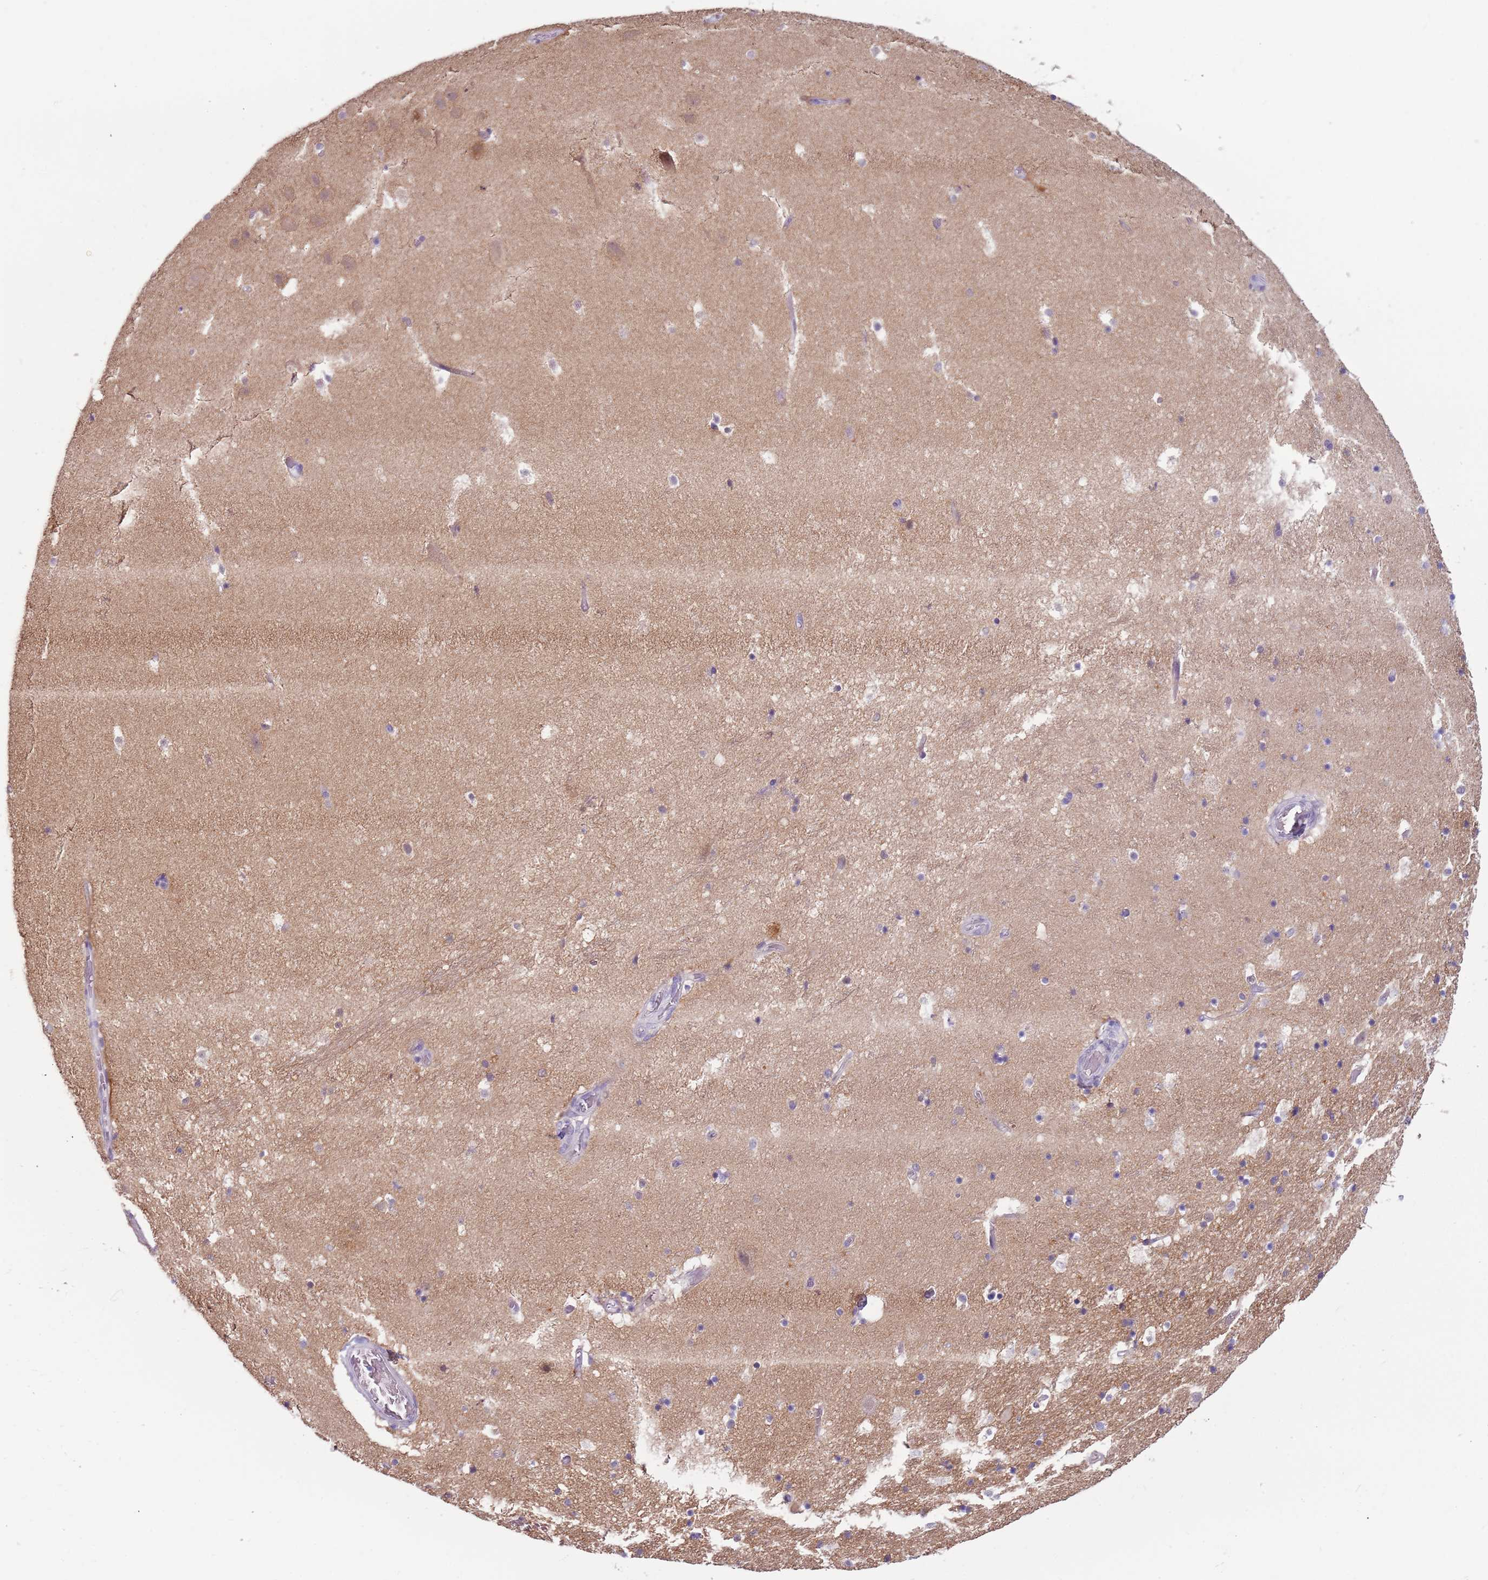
{"staining": {"intensity": "negative", "quantity": "none", "location": "none"}, "tissue": "hippocampus", "cell_type": "Glial cells", "image_type": "normal", "snomed": [{"axis": "morphology", "description": "Normal tissue, NOS"}, {"axis": "topography", "description": "Hippocampus"}], "caption": "Glial cells are negative for brown protein staining in benign hippocampus. The staining was performed using DAB to visualize the protein expression in brown, while the nuclei were stained in blue with hematoxylin (Magnification: 20x).", "gene": "ARHGAP5", "patient": {"sex": "female", "age": 52}}